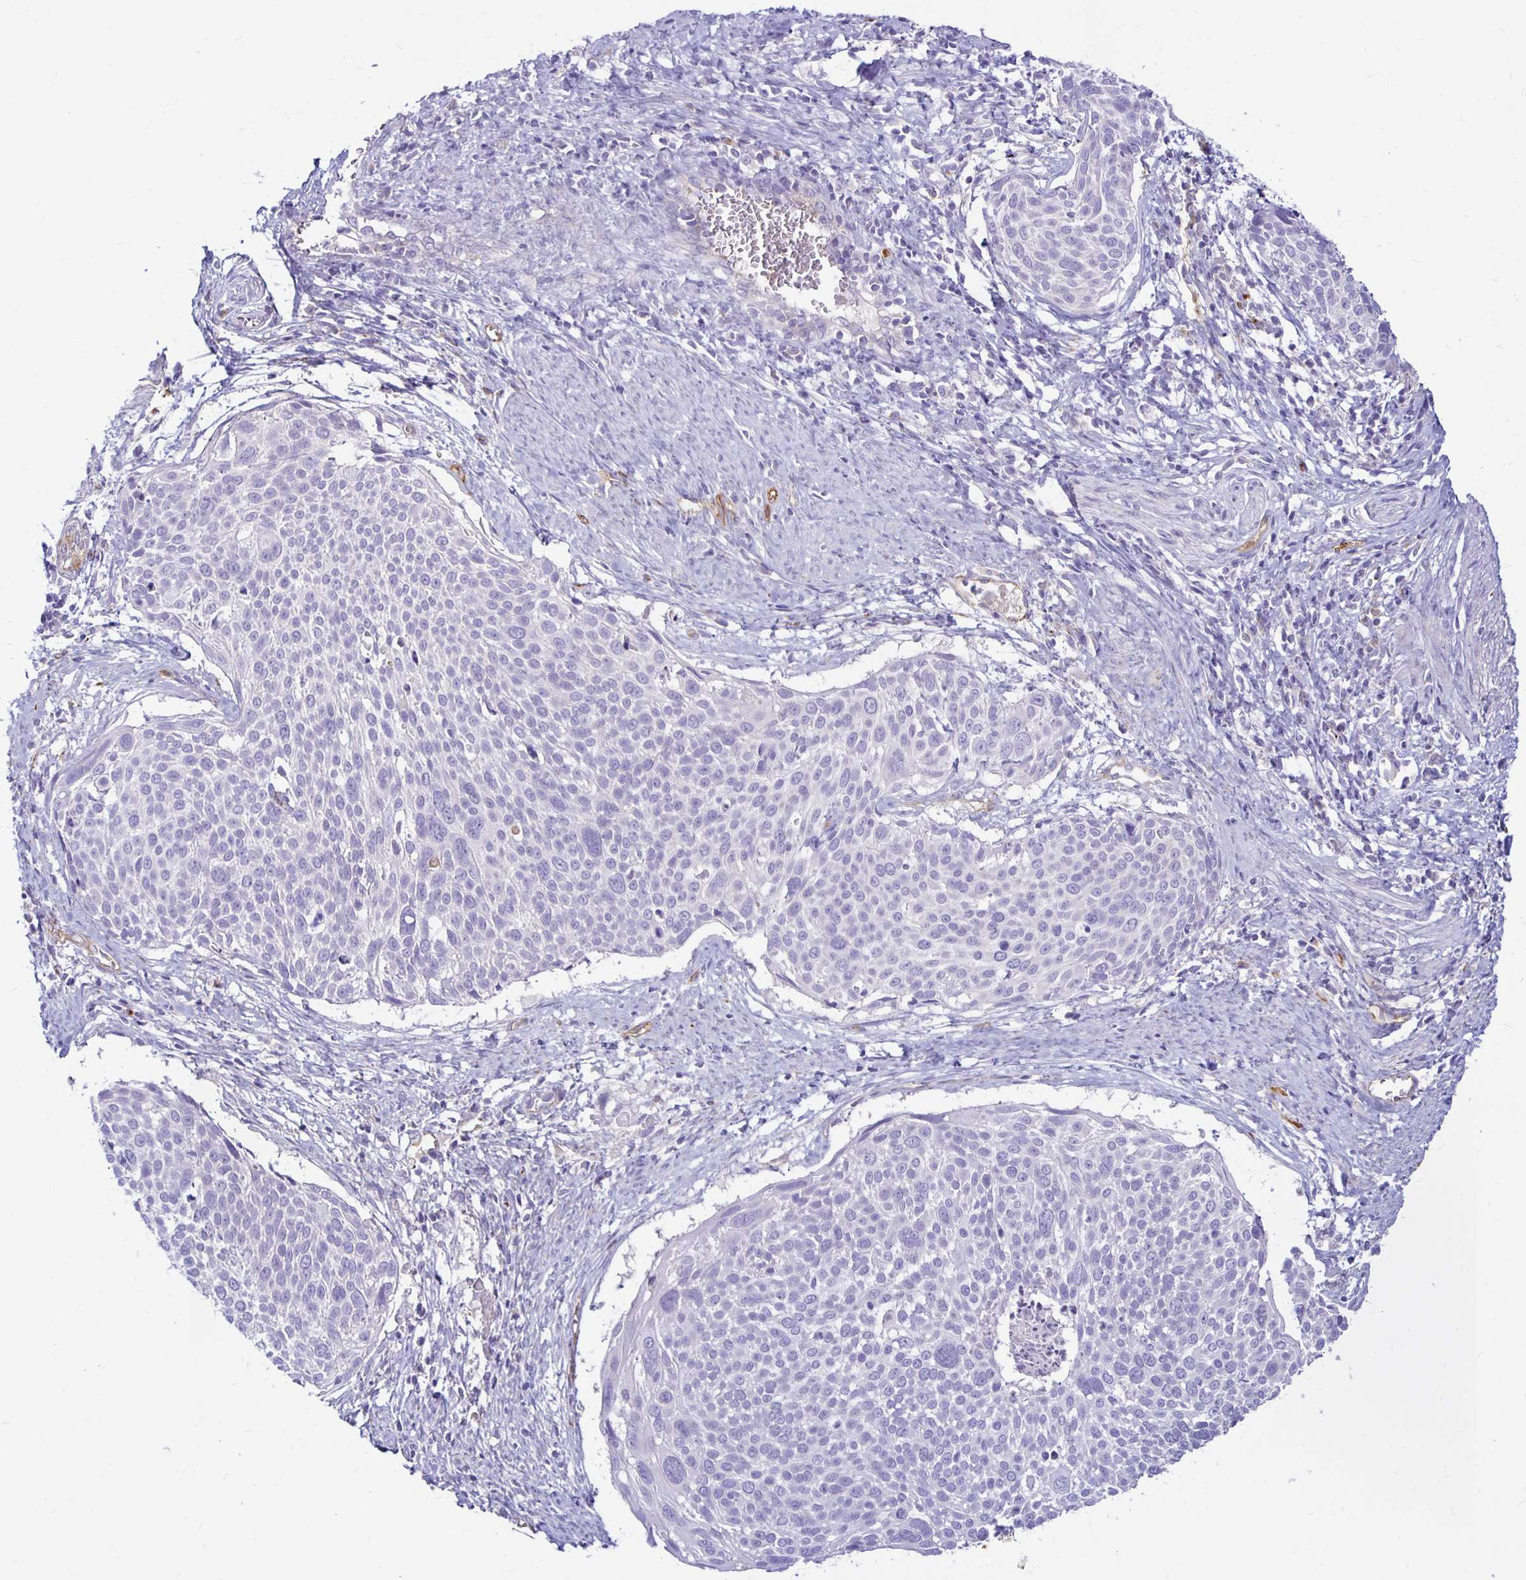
{"staining": {"intensity": "negative", "quantity": "none", "location": "none"}, "tissue": "cervical cancer", "cell_type": "Tumor cells", "image_type": "cancer", "snomed": [{"axis": "morphology", "description": "Squamous cell carcinoma, NOS"}, {"axis": "topography", "description": "Cervix"}], "caption": "DAB (3,3'-diaminobenzidine) immunohistochemical staining of cervical cancer (squamous cell carcinoma) reveals no significant staining in tumor cells.", "gene": "TTYH1", "patient": {"sex": "female", "age": 39}}